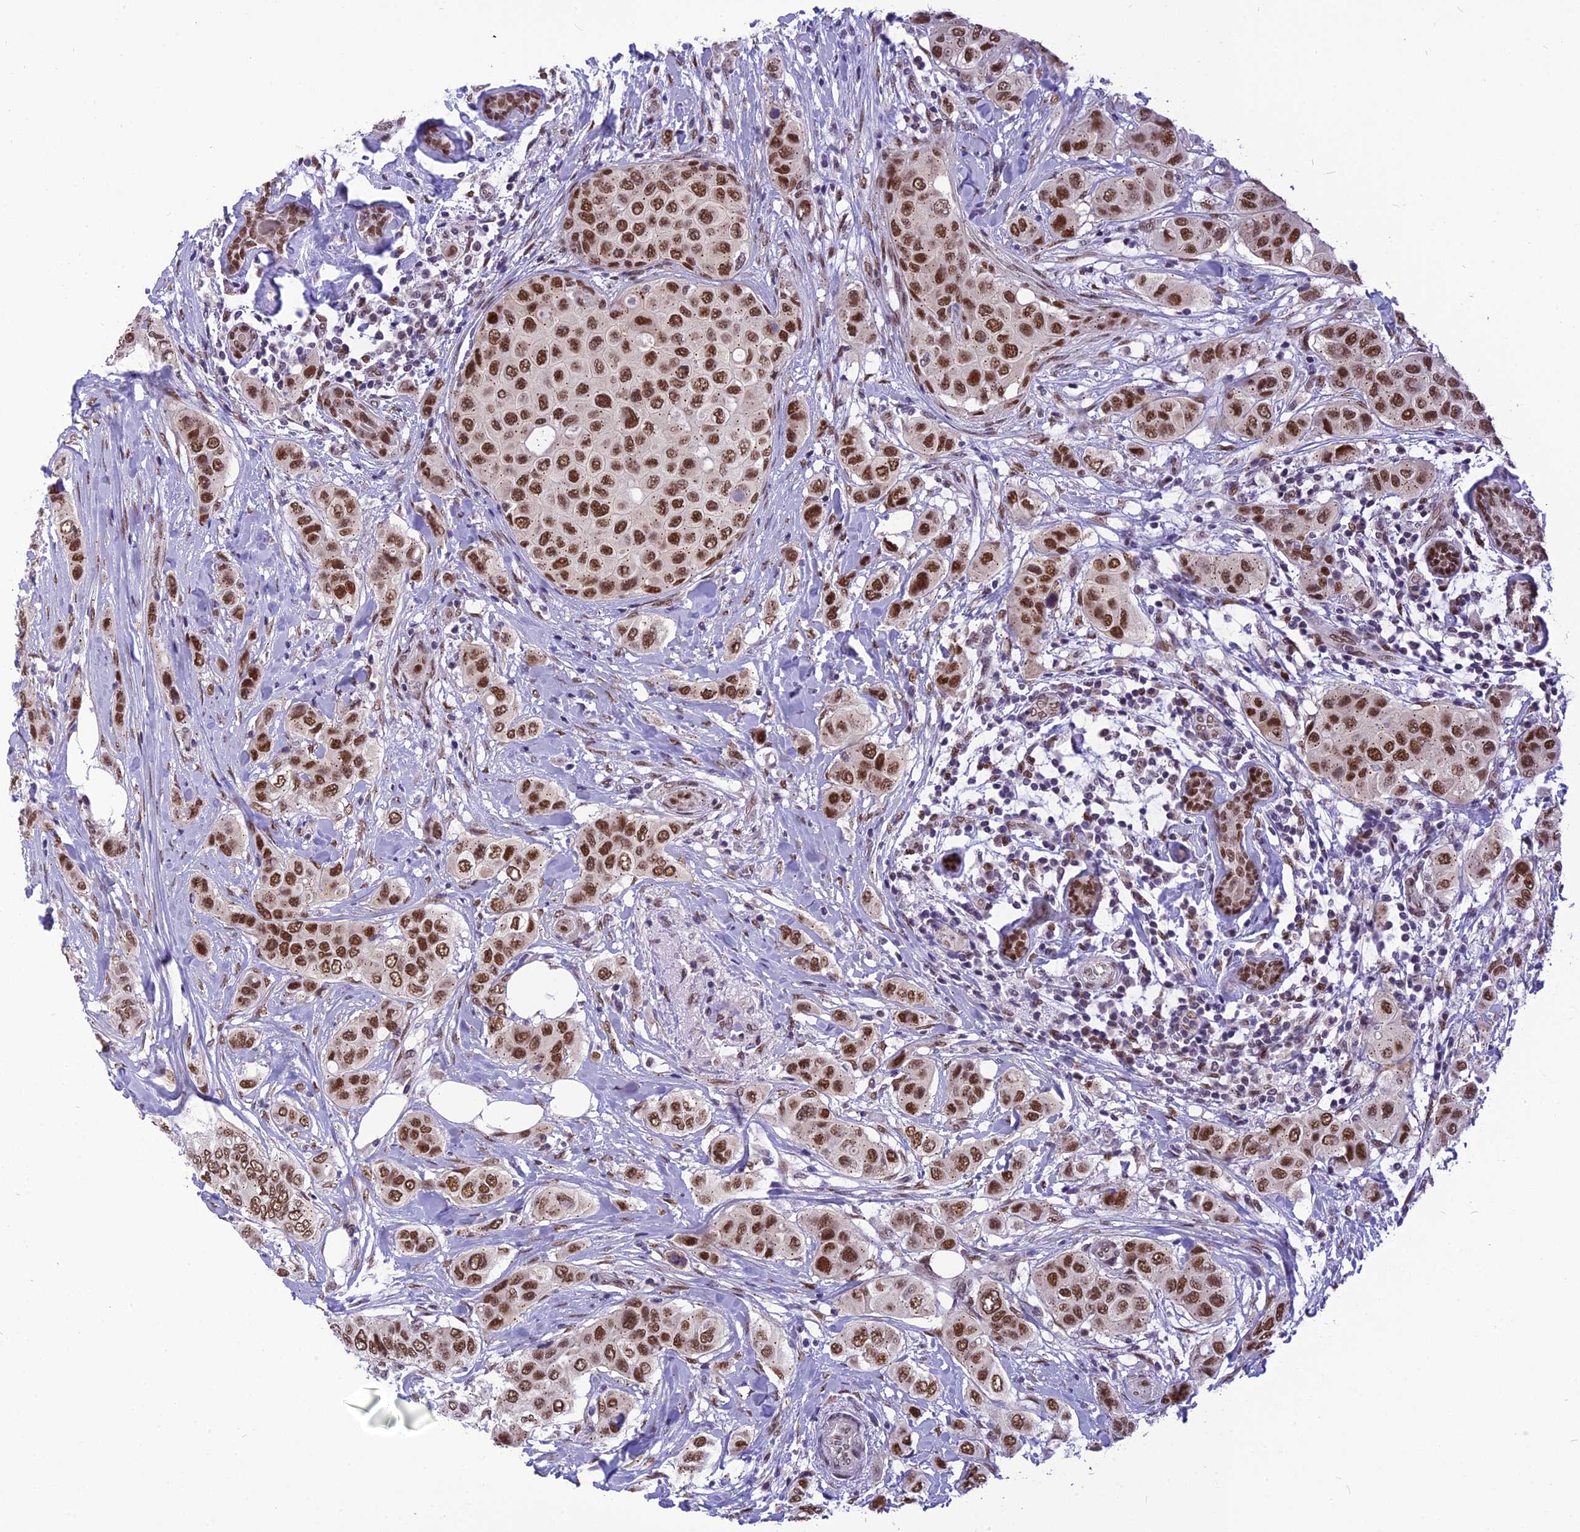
{"staining": {"intensity": "strong", "quantity": ">75%", "location": "nuclear"}, "tissue": "breast cancer", "cell_type": "Tumor cells", "image_type": "cancer", "snomed": [{"axis": "morphology", "description": "Lobular carcinoma"}, {"axis": "topography", "description": "Breast"}], "caption": "Protein staining exhibits strong nuclear staining in about >75% of tumor cells in breast lobular carcinoma.", "gene": "IRF2BP1", "patient": {"sex": "female", "age": 51}}